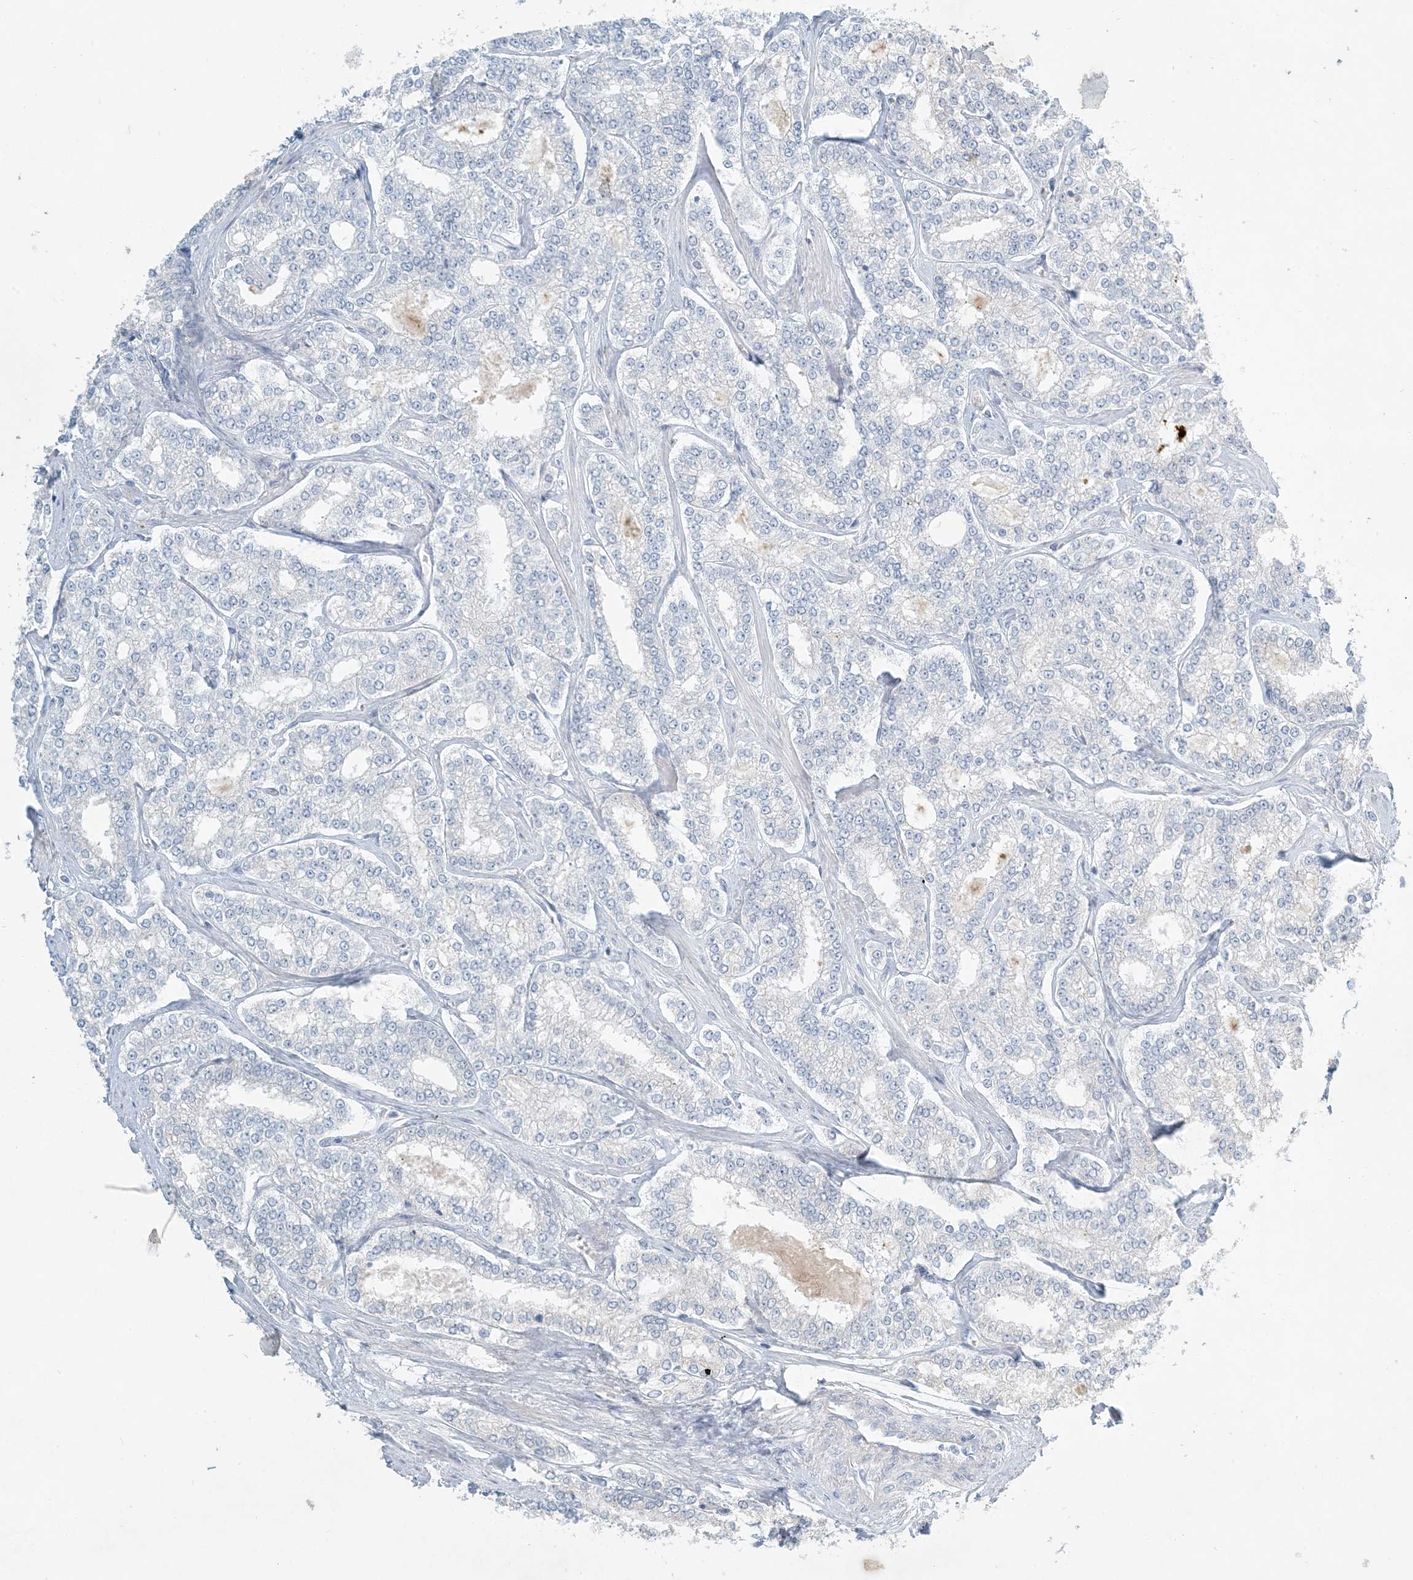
{"staining": {"intensity": "negative", "quantity": "none", "location": "none"}, "tissue": "prostate cancer", "cell_type": "Tumor cells", "image_type": "cancer", "snomed": [{"axis": "morphology", "description": "Normal tissue, NOS"}, {"axis": "morphology", "description": "Adenocarcinoma, High grade"}, {"axis": "topography", "description": "Prostate"}], "caption": "This is an immunohistochemistry micrograph of human high-grade adenocarcinoma (prostate). There is no positivity in tumor cells.", "gene": "ZNF385D", "patient": {"sex": "male", "age": 83}}